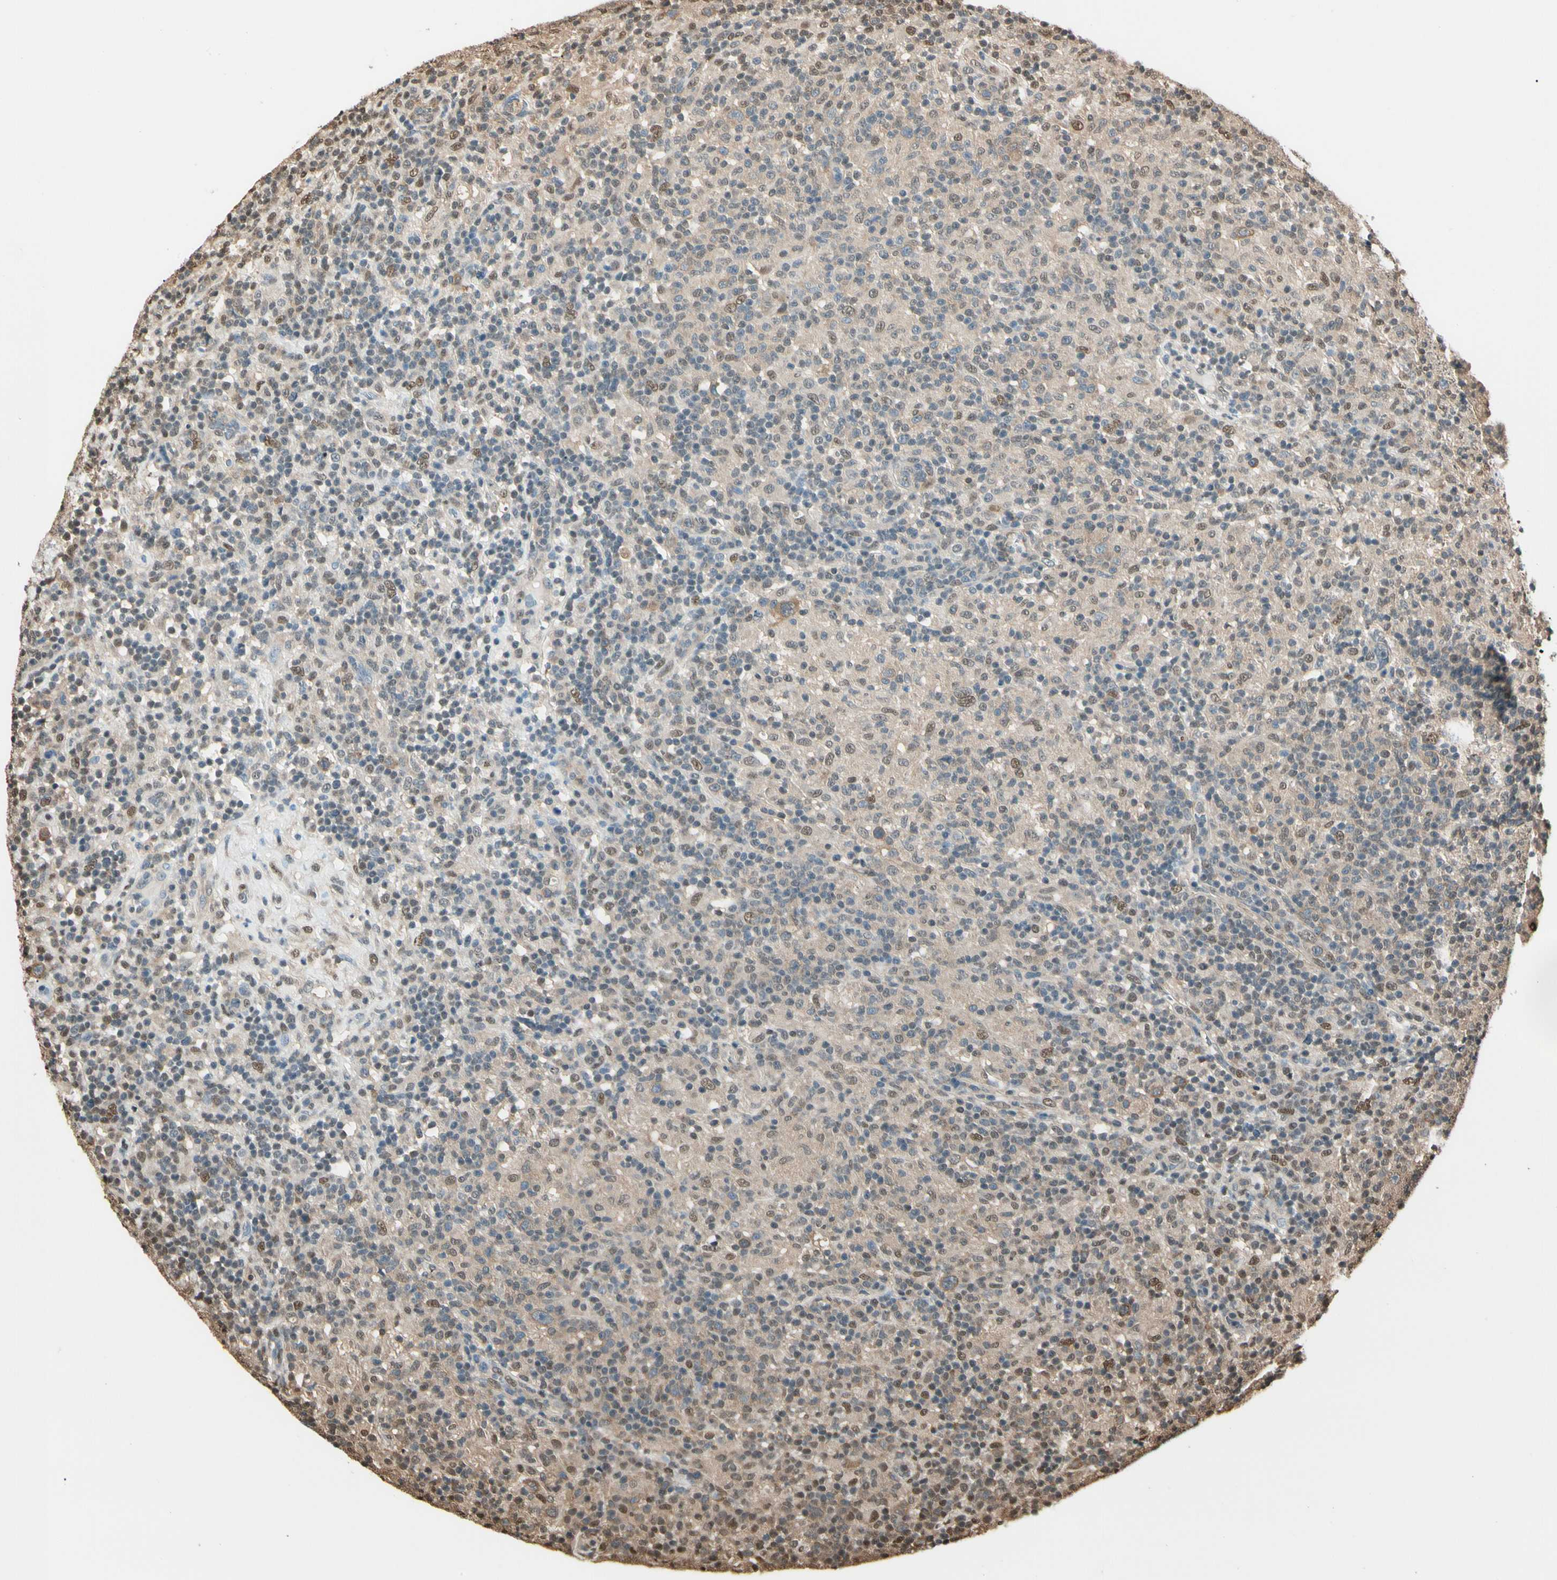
{"staining": {"intensity": "weak", "quantity": ">75%", "location": "cytoplasmic/membranous"}, "tissue": "lymphoma", "cell_type": "Tumor cells", "image_type": "cancer", "snomed": [{"axis": "morphology", "description": "Hodgkin's disease, NOS"}, {"axis": "topography", "description": "Lymph node"}], "caption": "Tumor cells display weak cytoplasmic/membranous positivity in approximately >75% of cells in Hodgkin's disease.", "gene": "PNCK", "patient": {"sex": "male", "age": 70}}